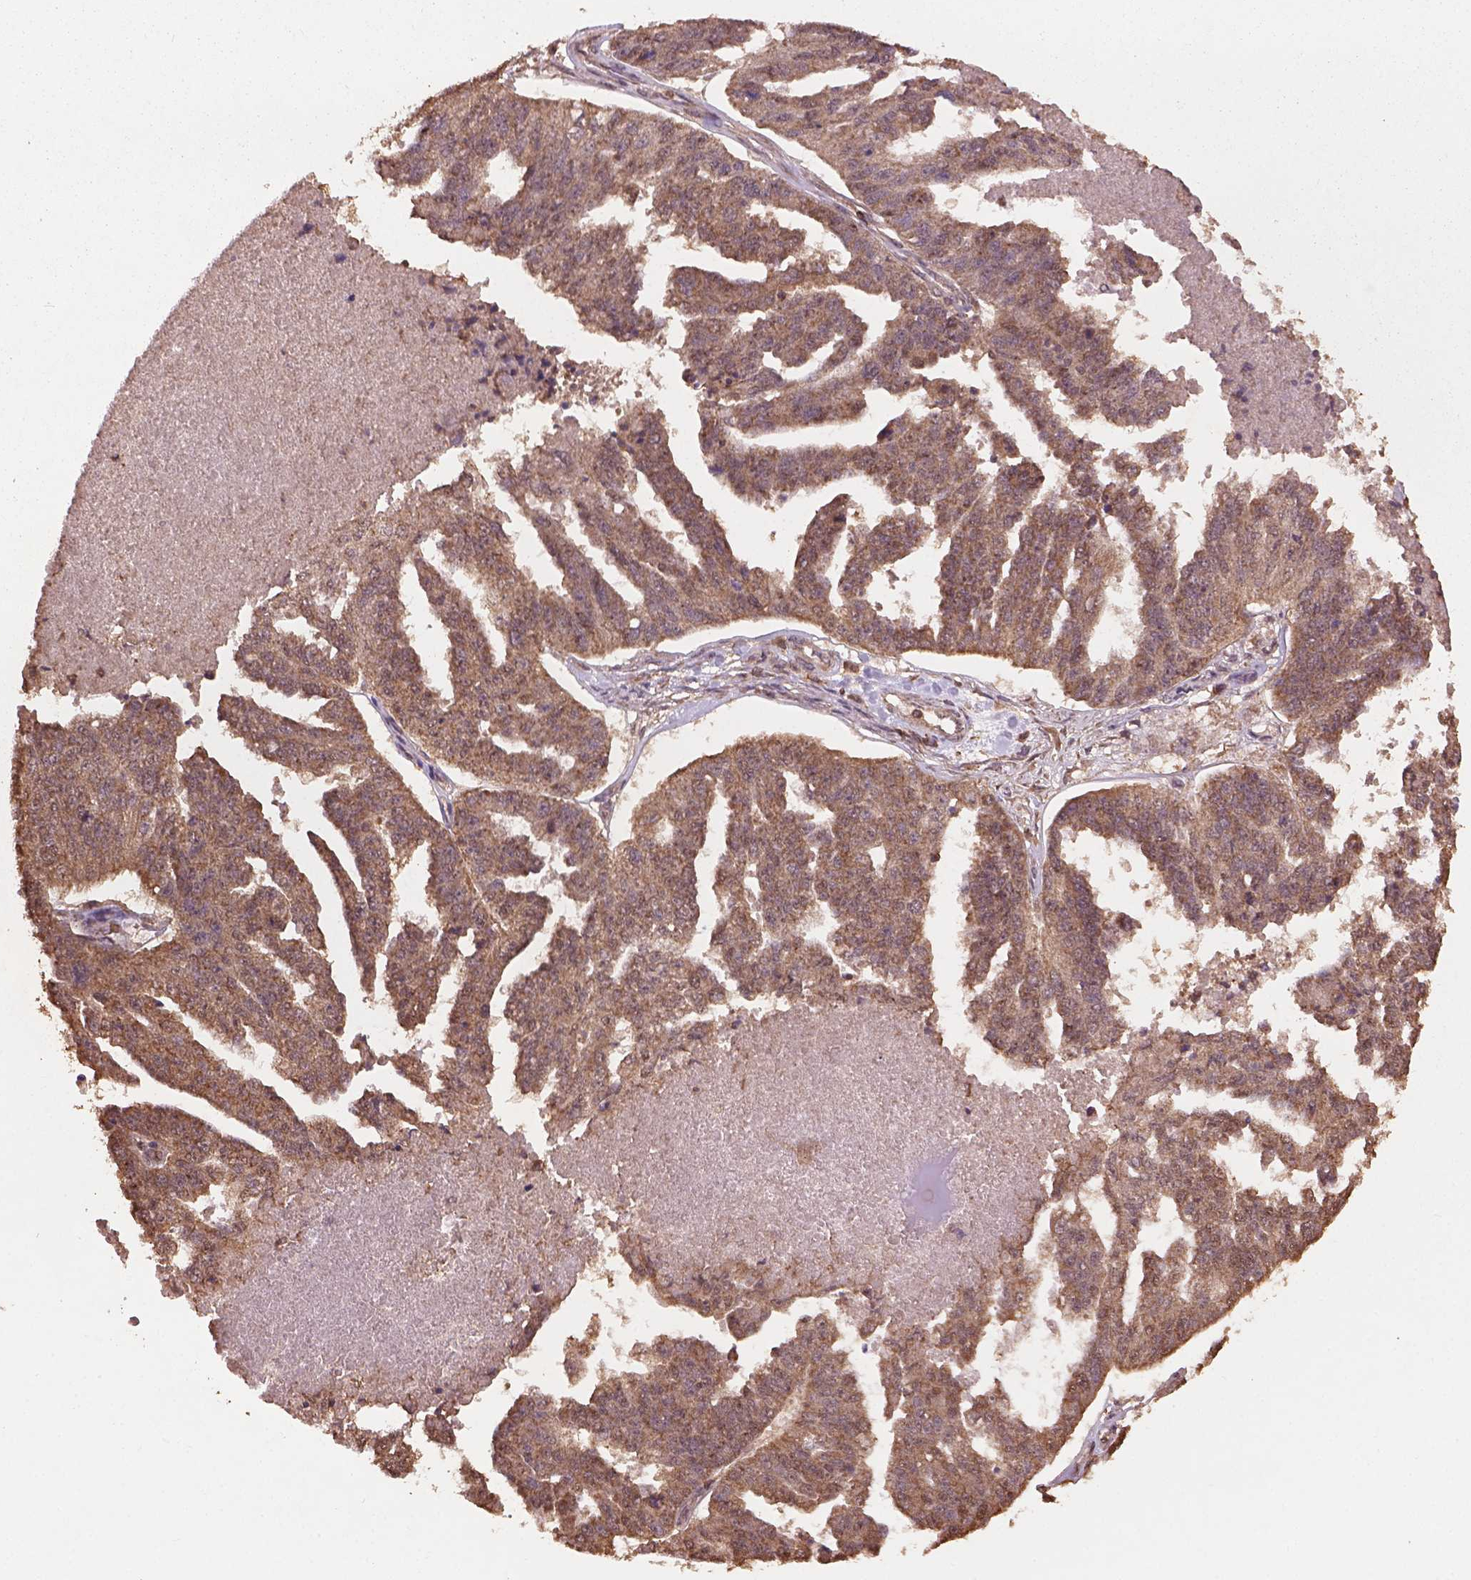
{"staining": {"intensity": "weak", "quantity": ">75%", "location": "cytoplasmic/membranous"}, "tissue": "ovarian cancer", "cell_type": "Tumor cells", "image_type": "cancer", "snomed": [{"axis": "morphology", "description": "Cystadenocarcinoma, serous, NOS"}, {"axis": "topography", "description": "Ovary"}], "caption": "A histopathology image showing weak cytoplasmic/membranous expression in about >75% of tumor cells in ovarian cancer (serous cystadenocarcinoma), as visualized by brown immunohistochemical staining.", "gene": "BABAM1", "patient": {"sex": "female", "age": 58}}